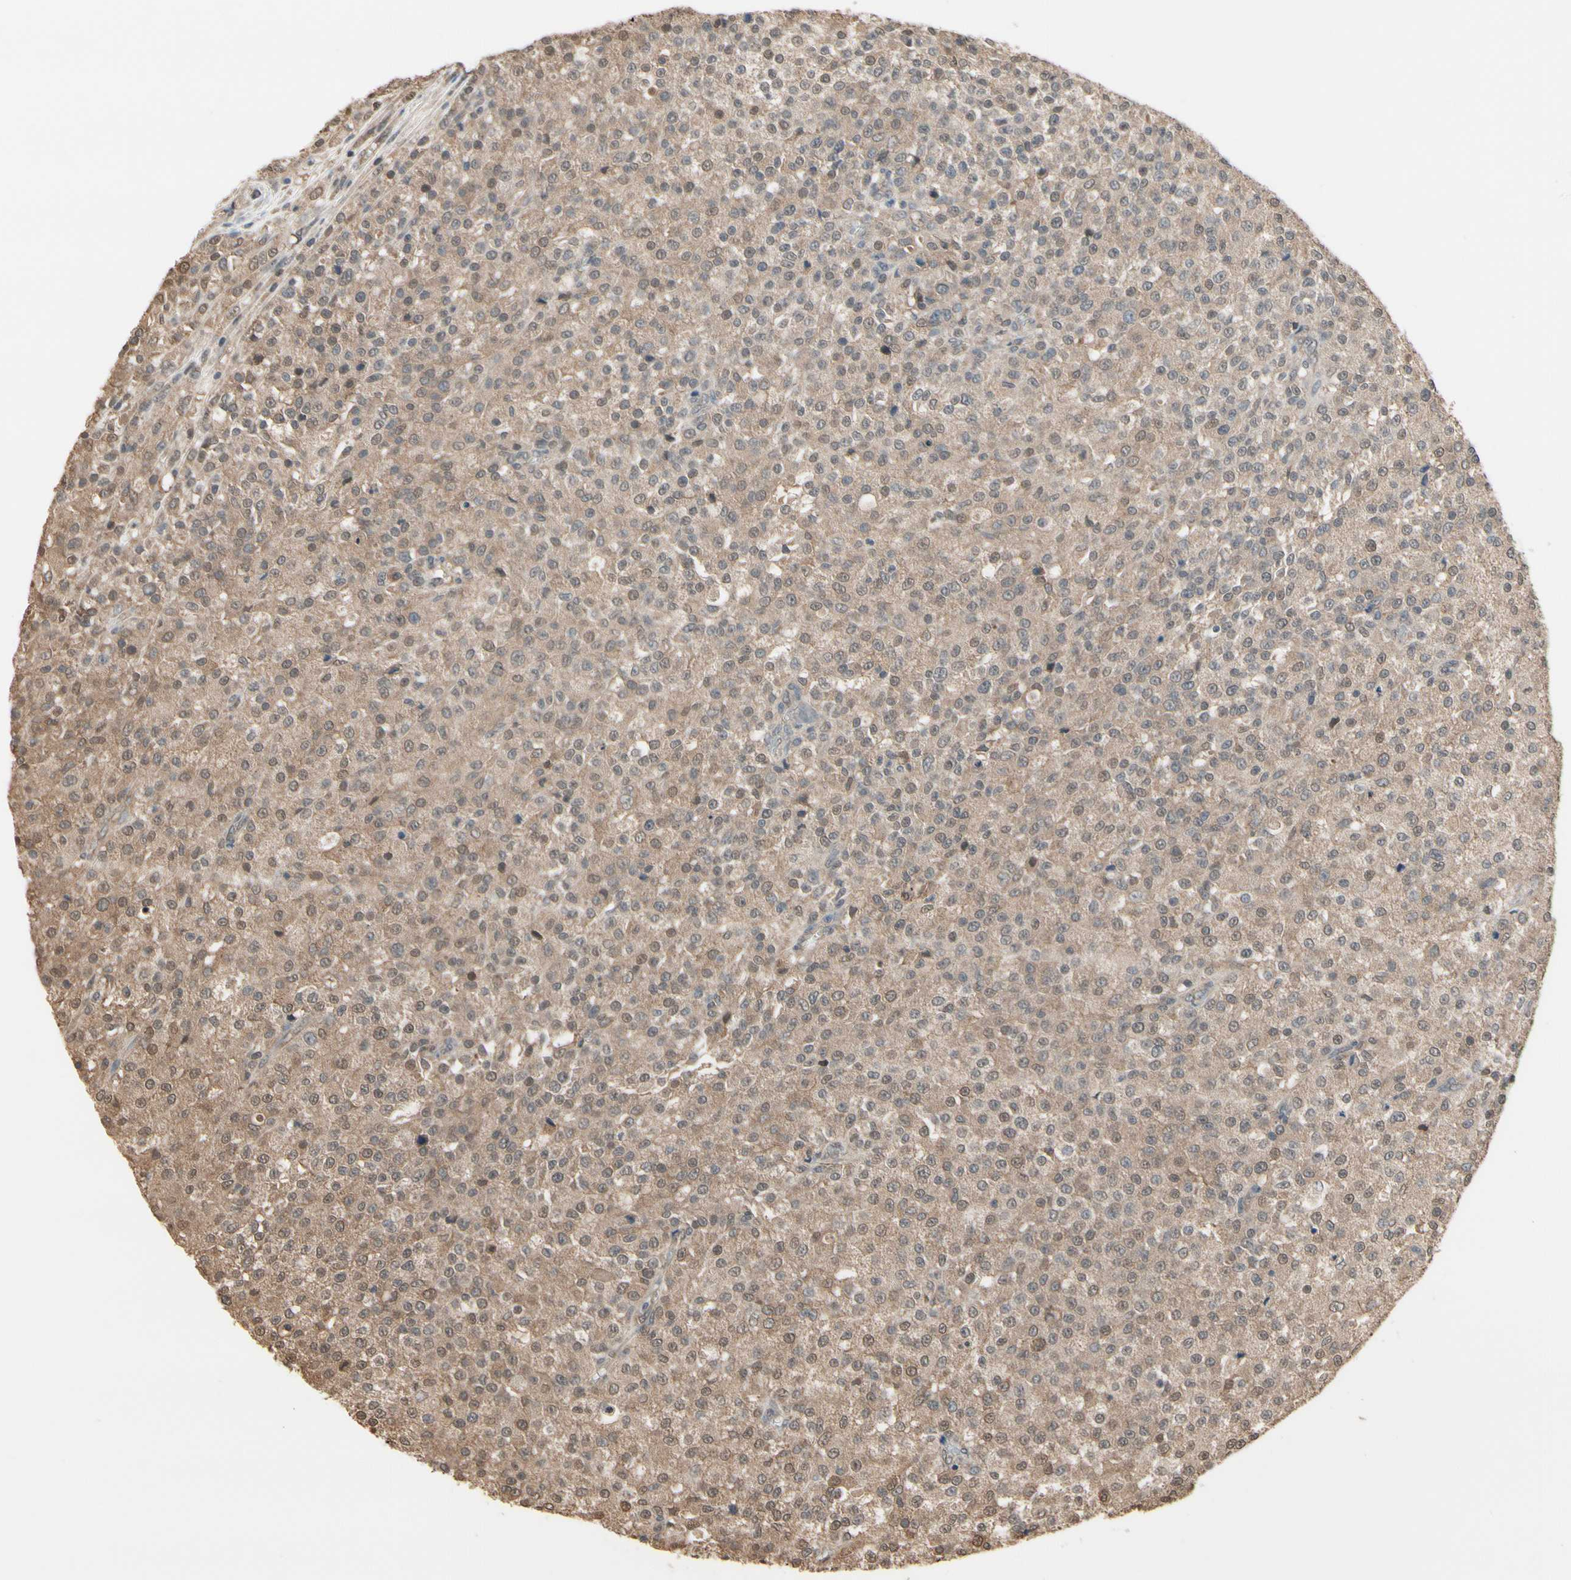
{"staining": {"intensity": "moderate", "quantity": ">75%", "location": "cytoplasmic/membranous,nuclear"}, "tissue": "testis cancer", "cell_type": "Tumor cells", "image_type": "cancer", "snomed": [{"axis": "morphology", "description": "Seminoma, NOS"}, {"axis": "topography", "description": "Testis"}], "caption": "A high-resolution photomicrograph shows immunohistochemistry staining of testis seminoma, which exhibits moderate cytoplasmic/membranous and nuclear expression in about >75% of tumor cells.", "gene": "PNPLA7", "patient": {"sex": "male", "age": 59}}